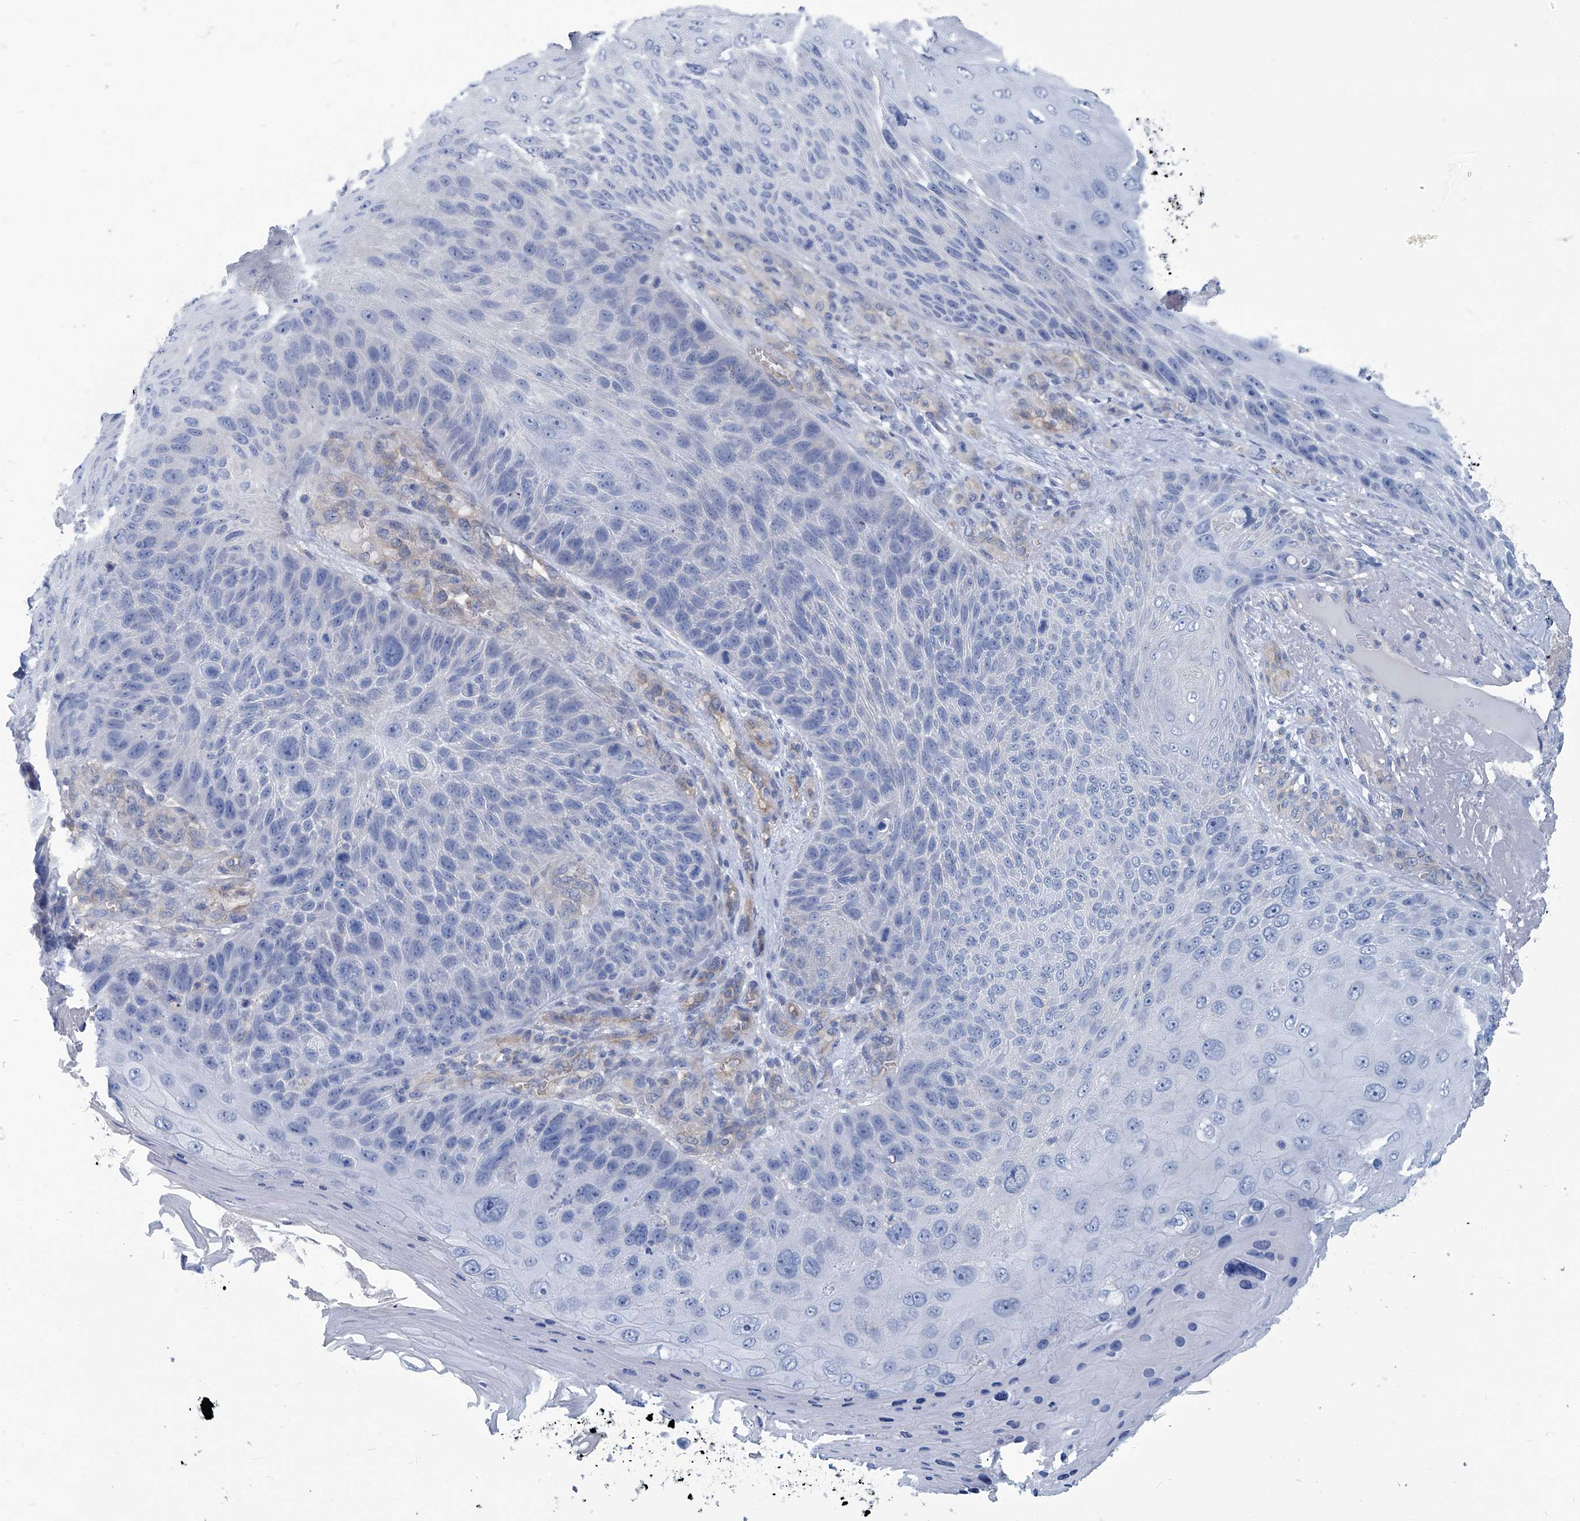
{"staining": {"intensity": "negative", "quantity": "none", "location": "none"}, "tissue": "skin cancer", "cell_type": "Tumor cells", "image_type": "cancer", "snomed": [{"axis": "morphology", "description": "Squamous cell carcinoma, NOS"}, {"axis": "topography", "description": "Skin"}], "caption": "A high-resolution photomicrograph shows immunohistochemistry staining of skin cancer, which shows no significant positivity in tumor cells.", "gene": "PFKL", "patient": {"sex": "female", "age": 88}}